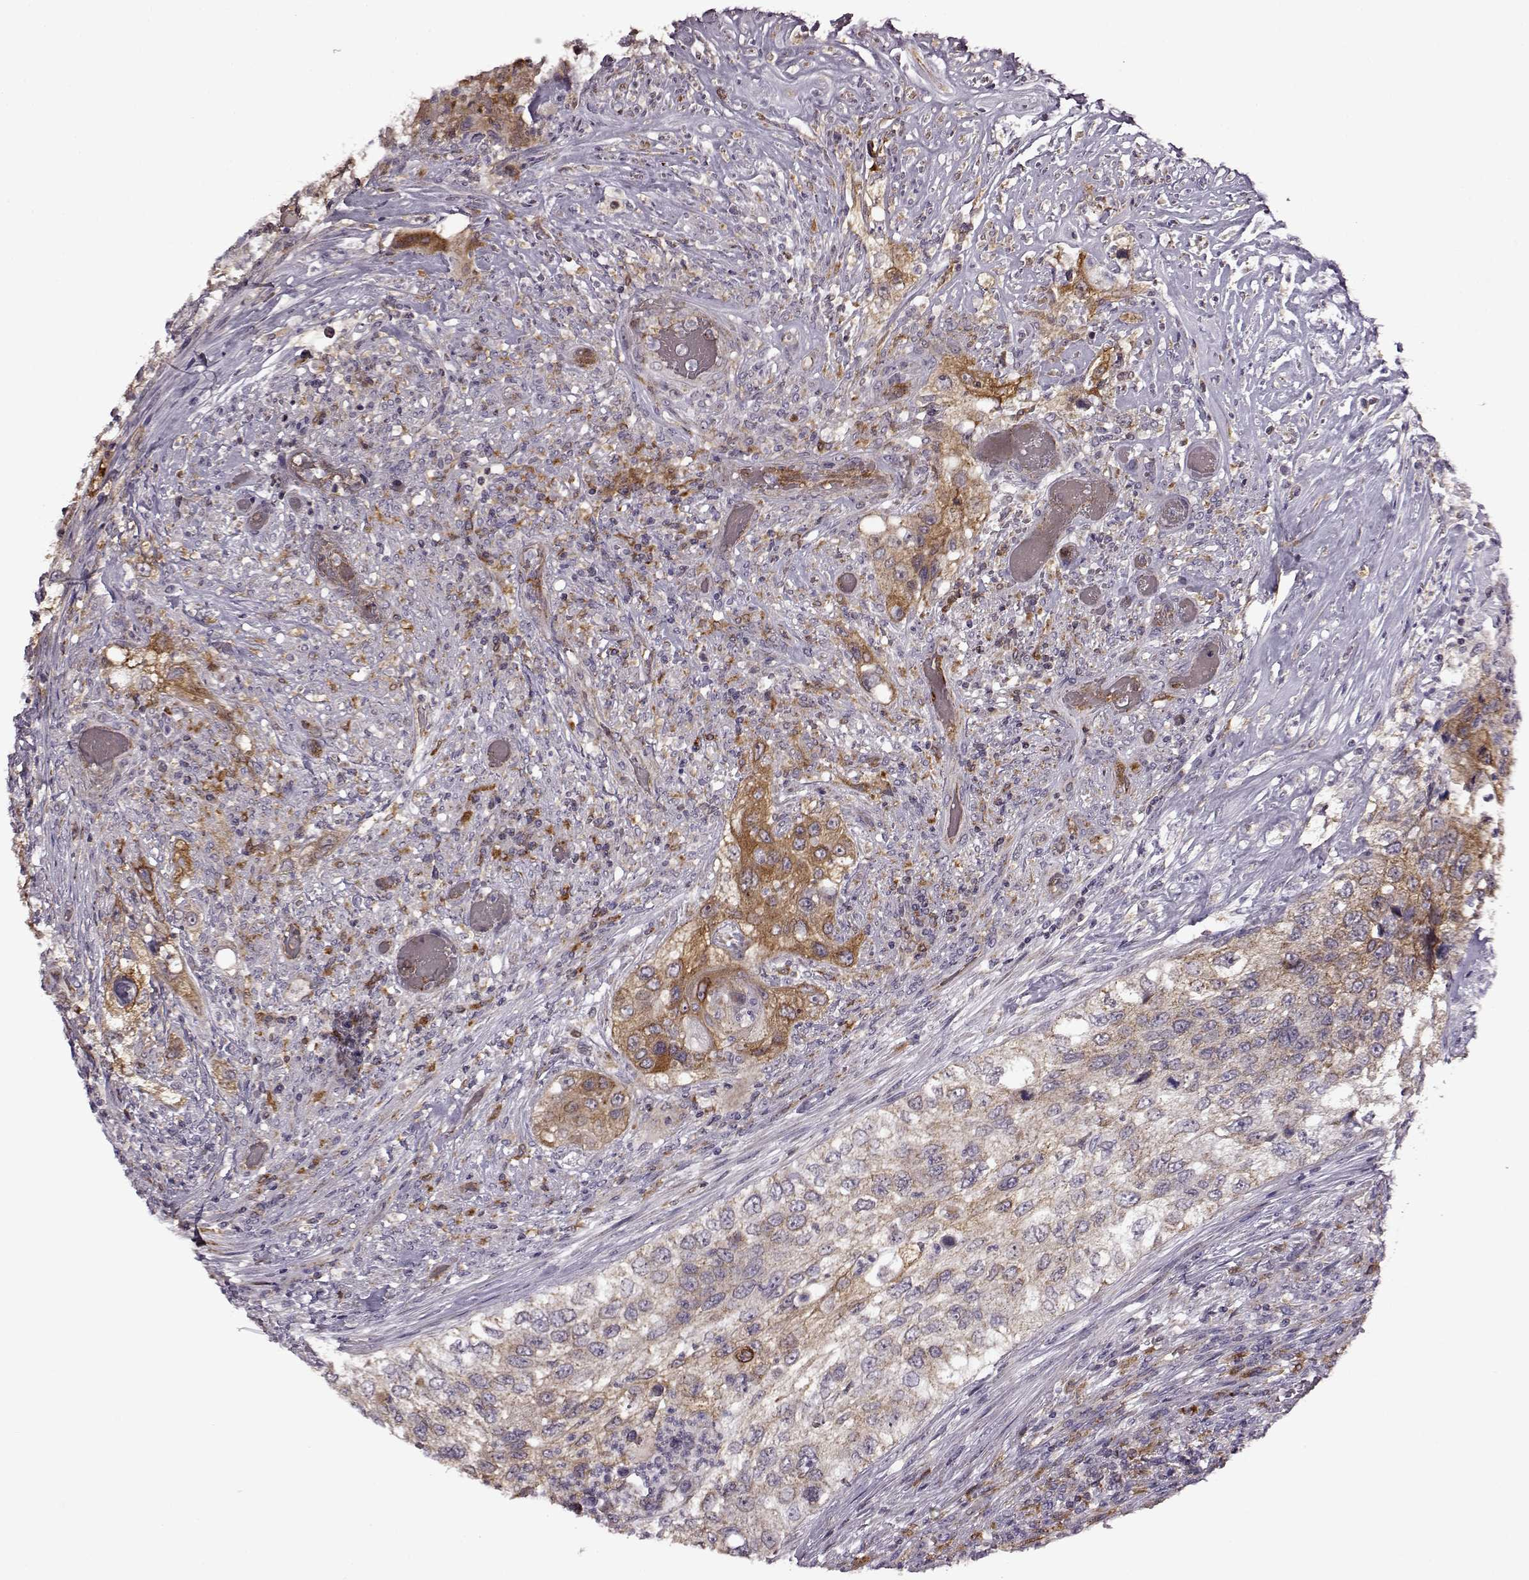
{"staining": {"intensity": "moderate", "quantity": ">75%", "location": "cytoplasmic/membranous"}, "tissue": "urothelial cancer", "cell_type": "Tumor cells", "image_type": "cancer", "snomed": [{"axis": "morphology", "description": "Urothelial carcinoma, High grade"}, {"axis": "topography", "description": "Urinary bladder"}], "caption": "IHC image of urothelial cancer stained for a protein (brown), which exhibits medium levels of moderate cytoplasmic/membranous expression in approximately >75% of tumor cells.", "gene": "MTSS1", "patient": {"sex": "female", "age": 60}}